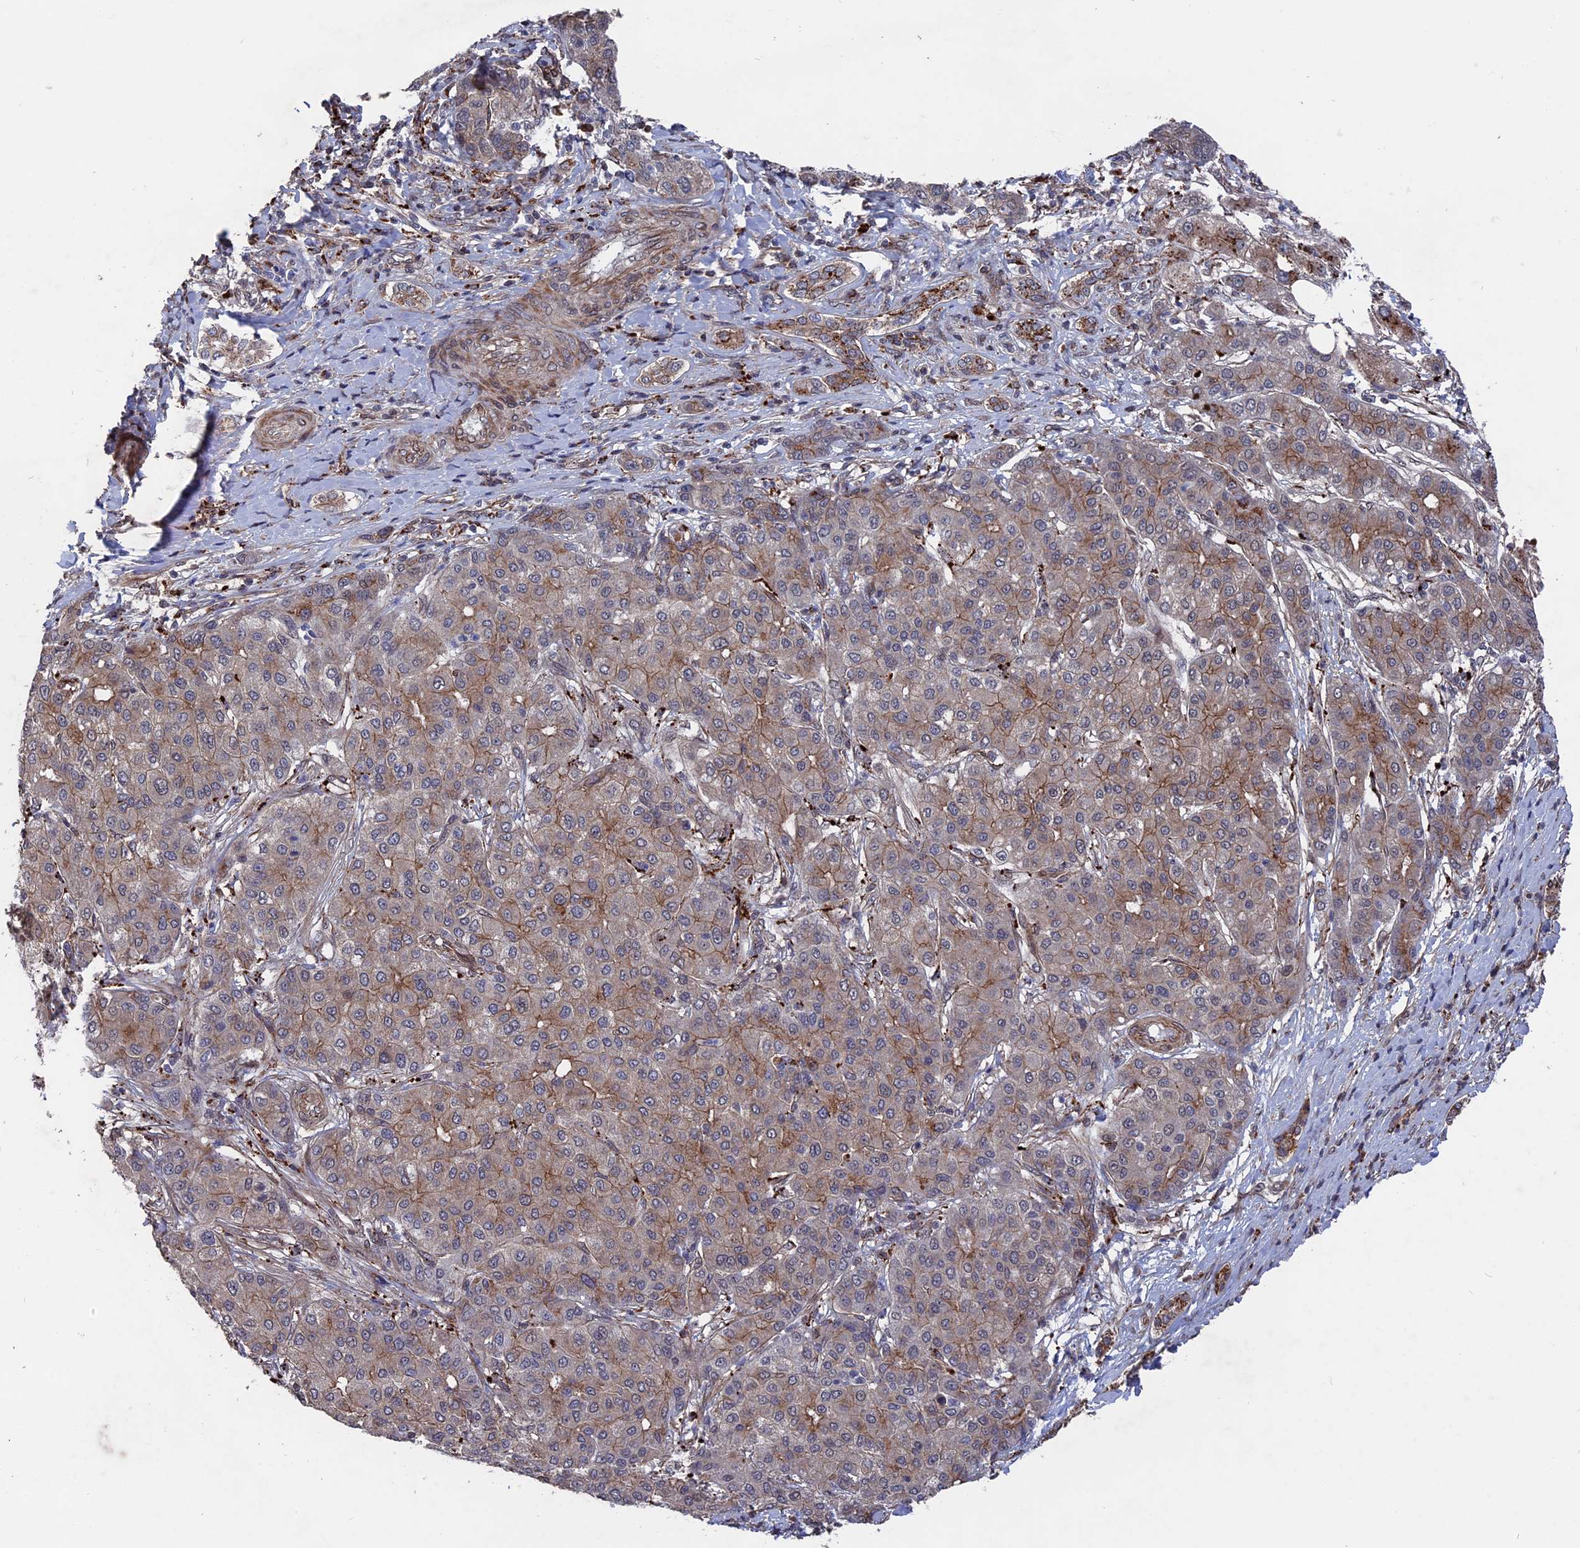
{"staining": {"intensity": "moderate", "quantity": "<25%", "location": "cytoplasmic/membranous"}, "tissue": "liver cancer", "cell_type": "Tumor cells", "image_type": "cancer", "snomed": [{"axis": "morphology", "description": "Carcinoma, Hepatocellular, NOS"}, {"axis": "topography", "description": "Liver"}], "caption": "A photomicrograph of human hepatocellular carcinoma (liver) stained for a protein shows moderate cytoplasmic/membranous brown staining in tumor cells.", "gene": "NOSIP", "patient": {"sex": "male", "age": 65}}